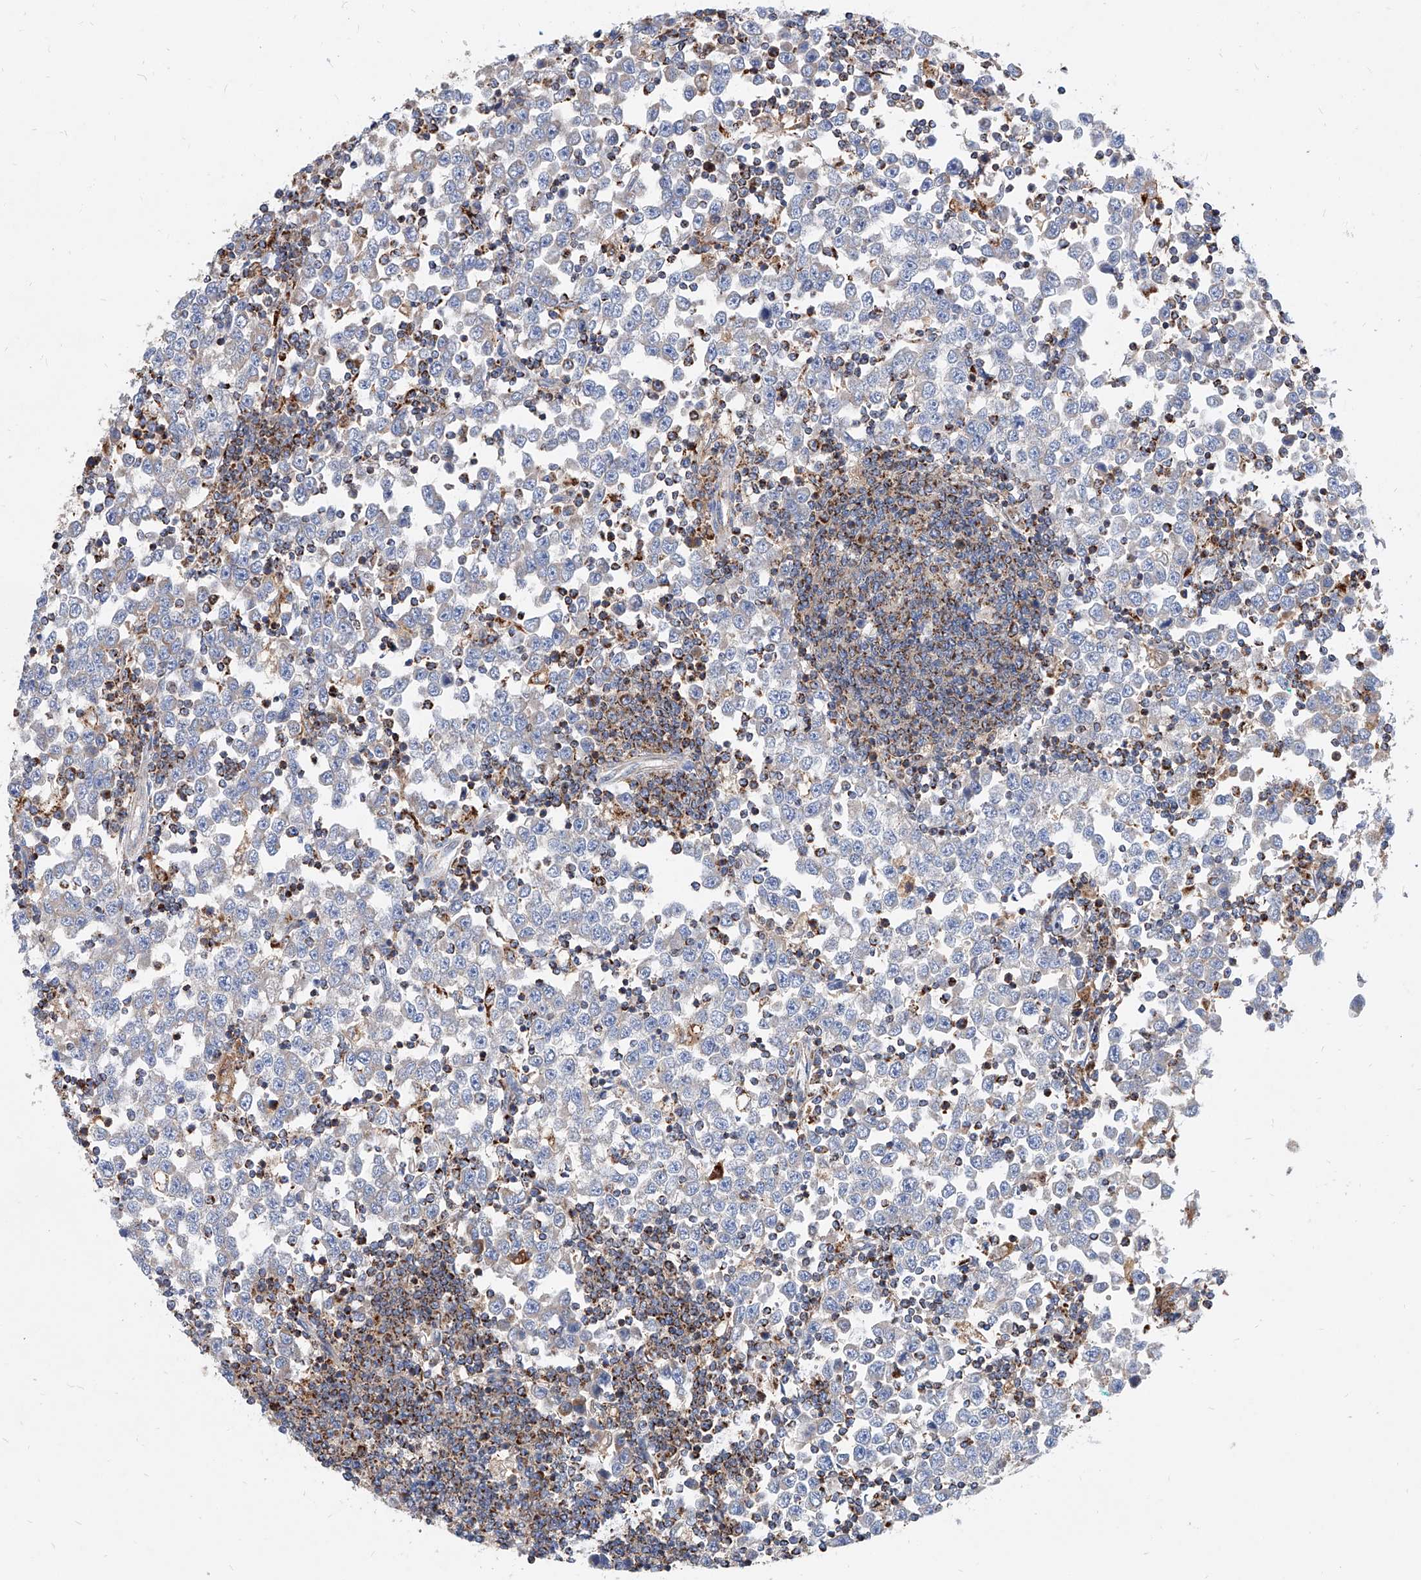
{"staining": {"intensity": "weak", "quantity": "<25%", "location": "cytoplasmic/membranous"}, "tissue": "testis cancer", "cell_type": "Tumor cells", "image_type": "cancer", "snomed": [{"axis": "morphology", "description": "Seminoma, NOS"}, {"axis": "topography", "description": "Testis"}], "caption": "An IHC micrograph of testis cancer is shown. There is no staining in tumor cells of testis cancer.", "gene": "CPNE5", "patient": {"sex": "male", "age": 65}}